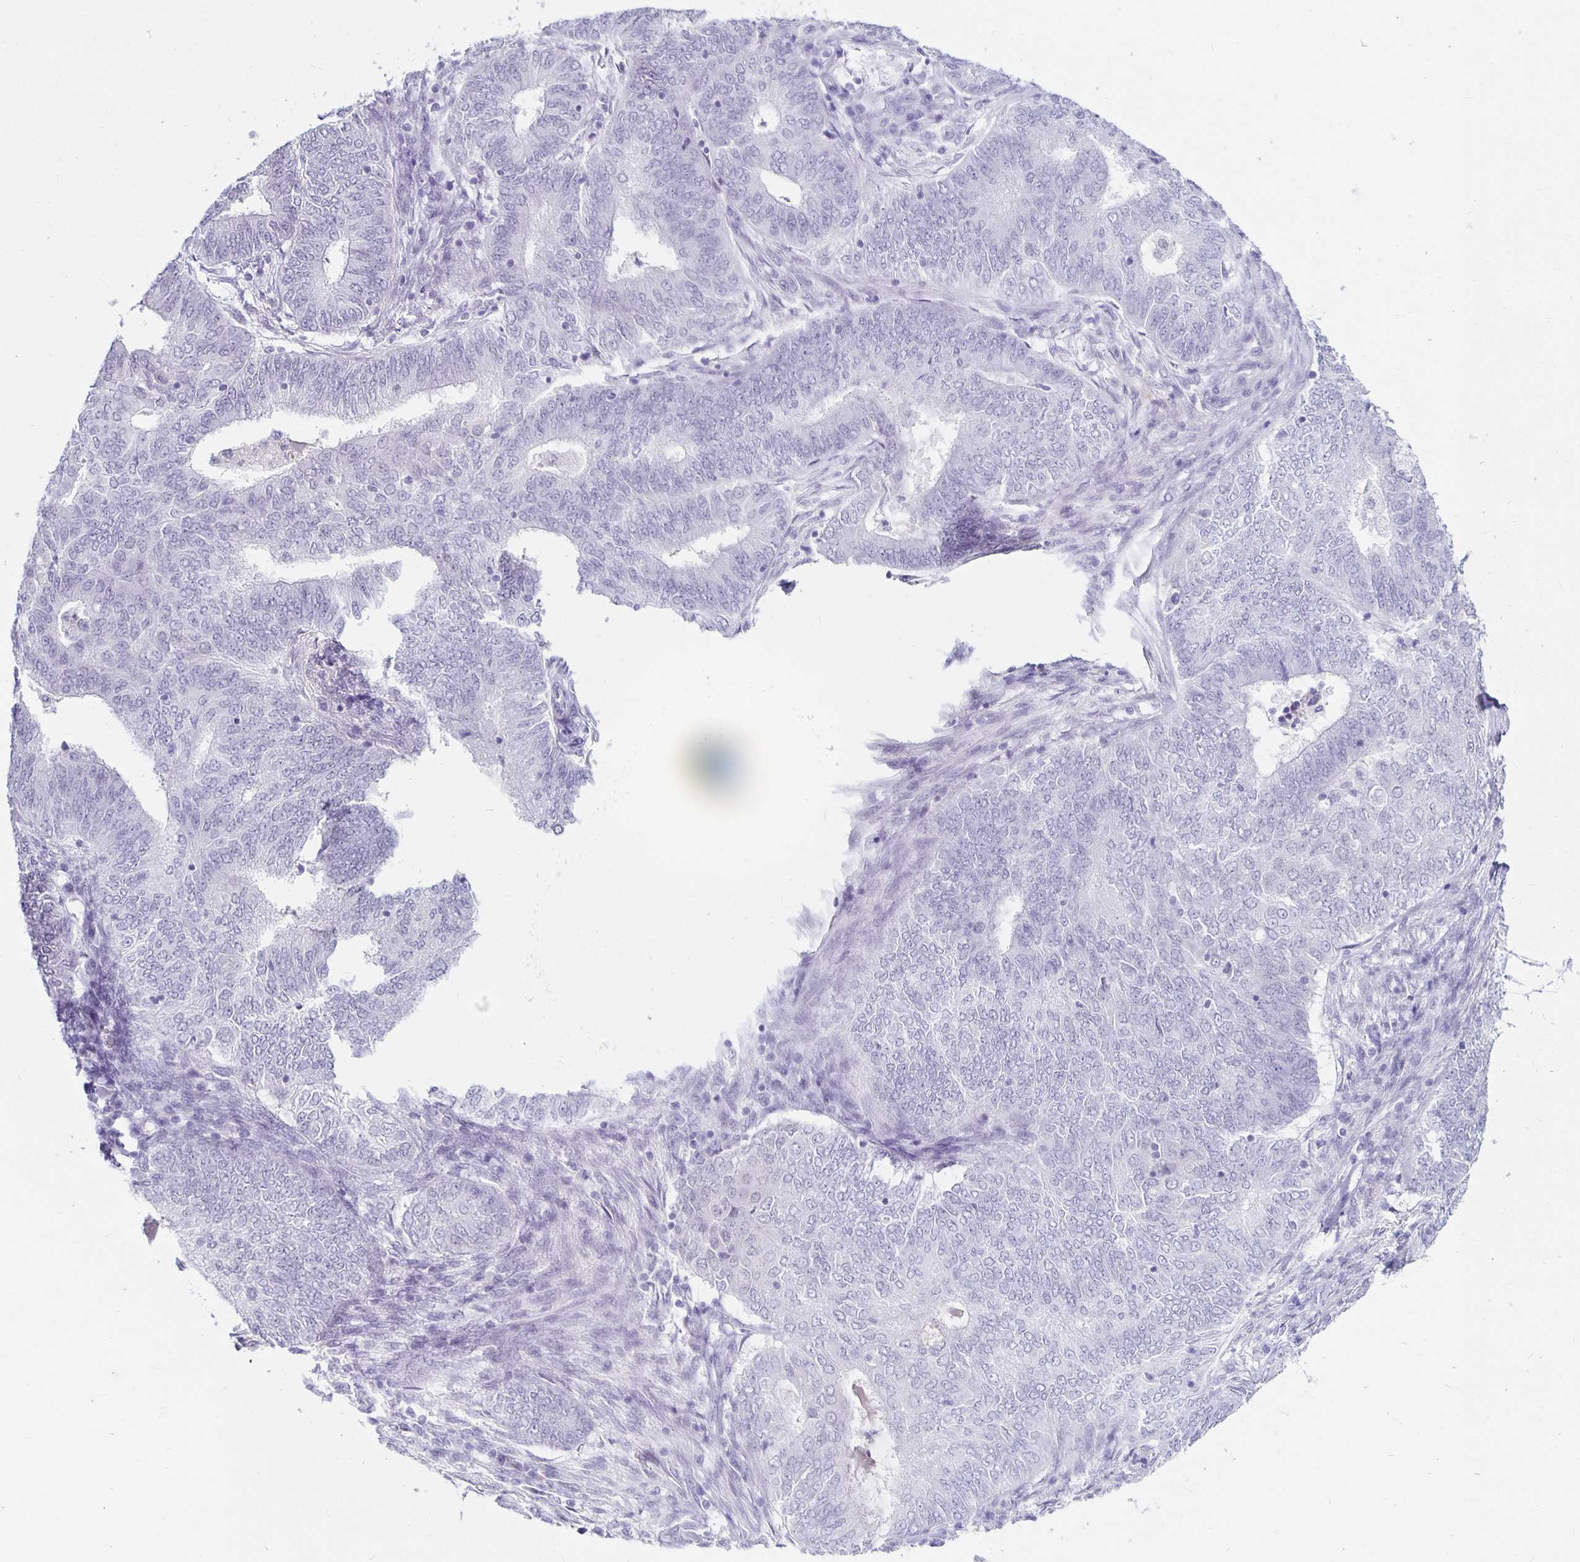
{"staining": {"intensity": "negative", "quantity": "none", "location": "none"}, "tissue": "endometrial cancer", "cell_type": "Tumor cells", "image_type": "cancer", "snomed": [{"axis": "morphology", "description": "Adenocarcinoma, NOS"}, {"axis": "topography", "description": "Endometrium"}], "caption": "The IHC image has no significant expression in tumor cells of endometrial cancer (adenocarcinoma) tissue.", "gene": "KCNQ2", "patient": {"sex": "female", "age": 62}}